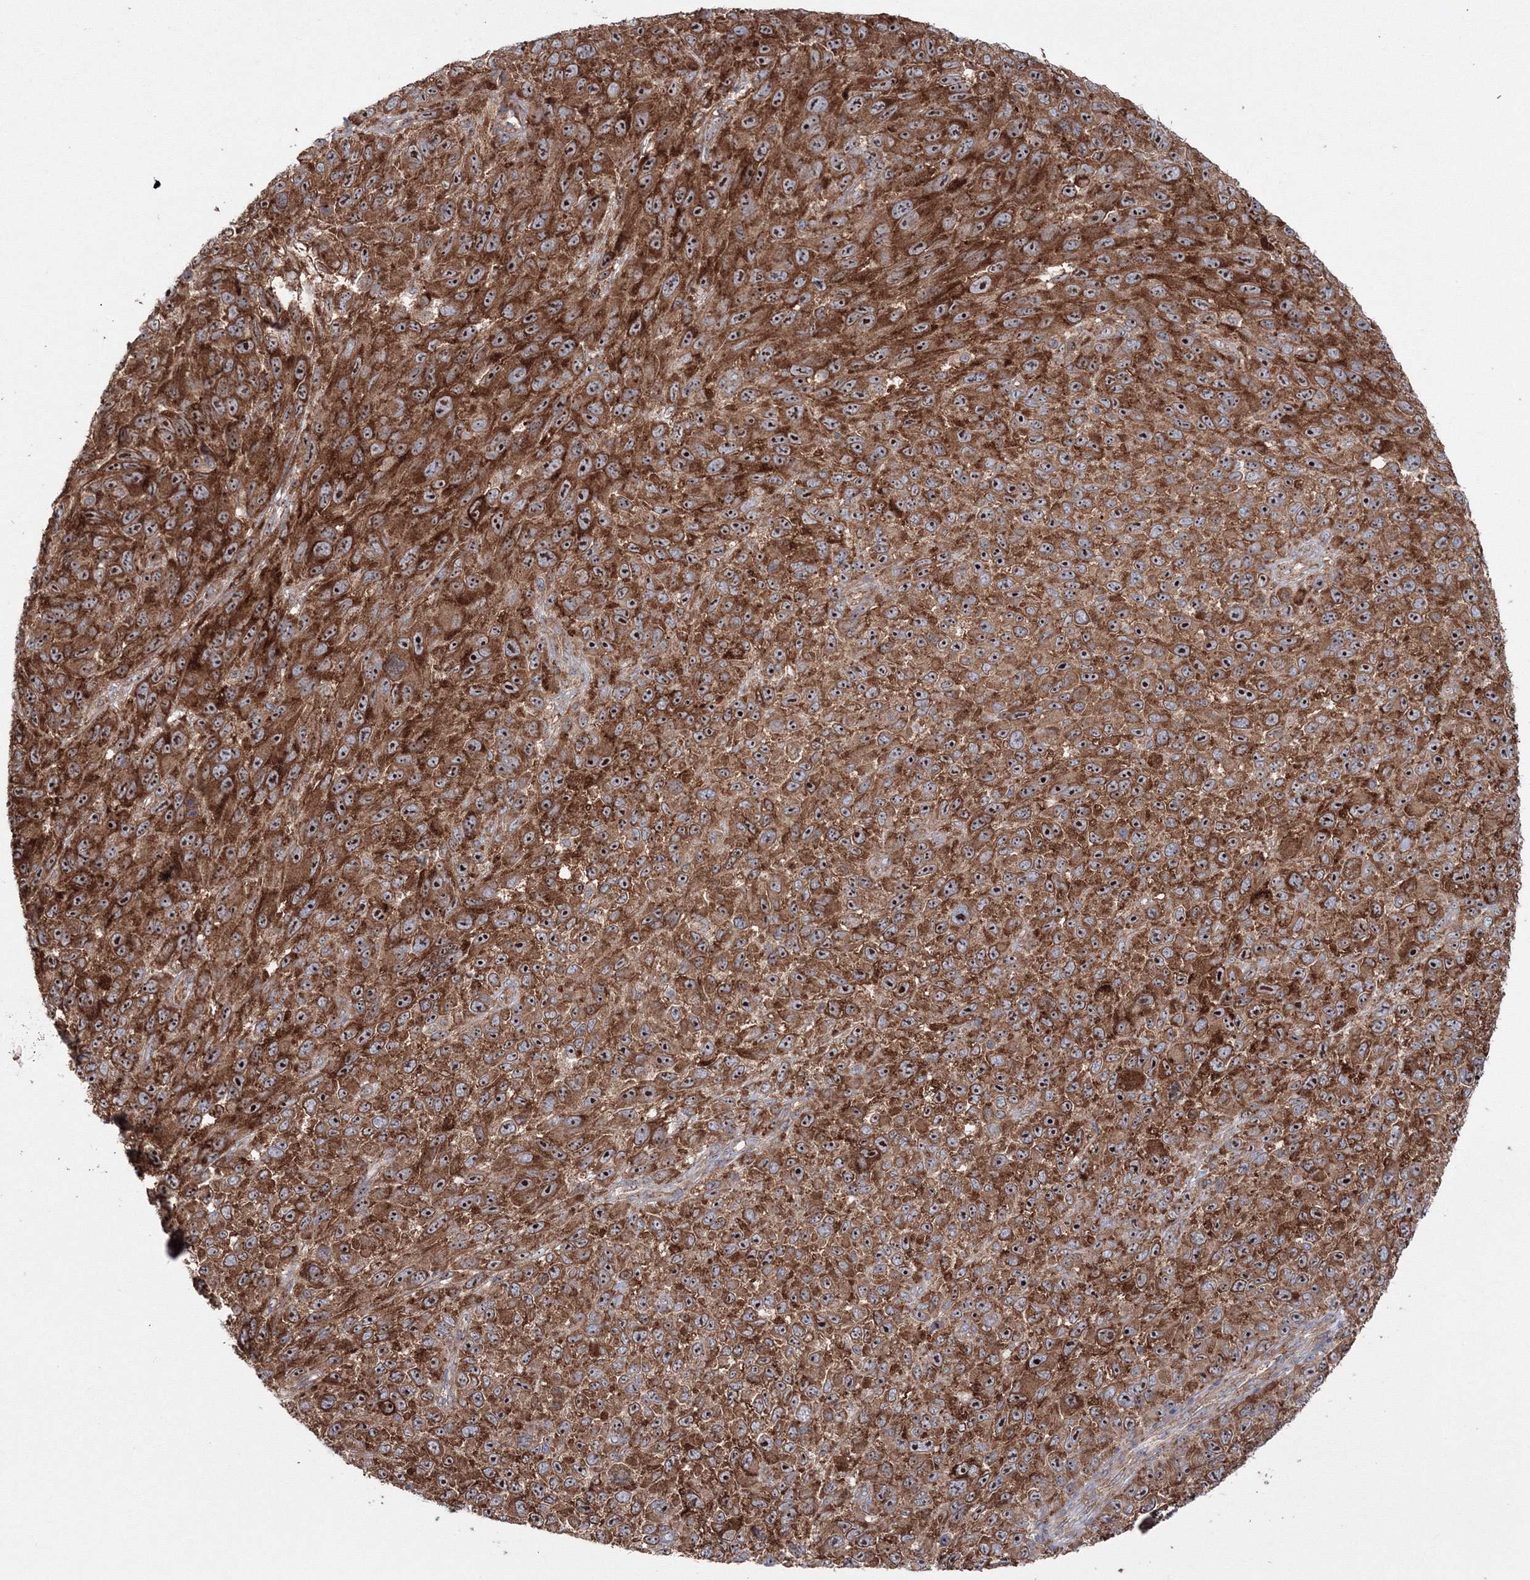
{"staining": {"intensity": "strong", "quantity": ">75%", "location": "cytoplasmic/membranous,nuclear"}, "tissue": "melanoma", "cell_type": "Tumor cells", "image_type": "cancer", "snomed": [{"axis": "morphology", "description": "Malignant melanoma, NOS"}, {"axis": "topography", "description": "Skin"}], "caption": "Human melanoma stained with a protein marker demonstrates strong staining in tumor cells.", "gene": "PEX13", "patient": {"sex": "female", "age": 96}}